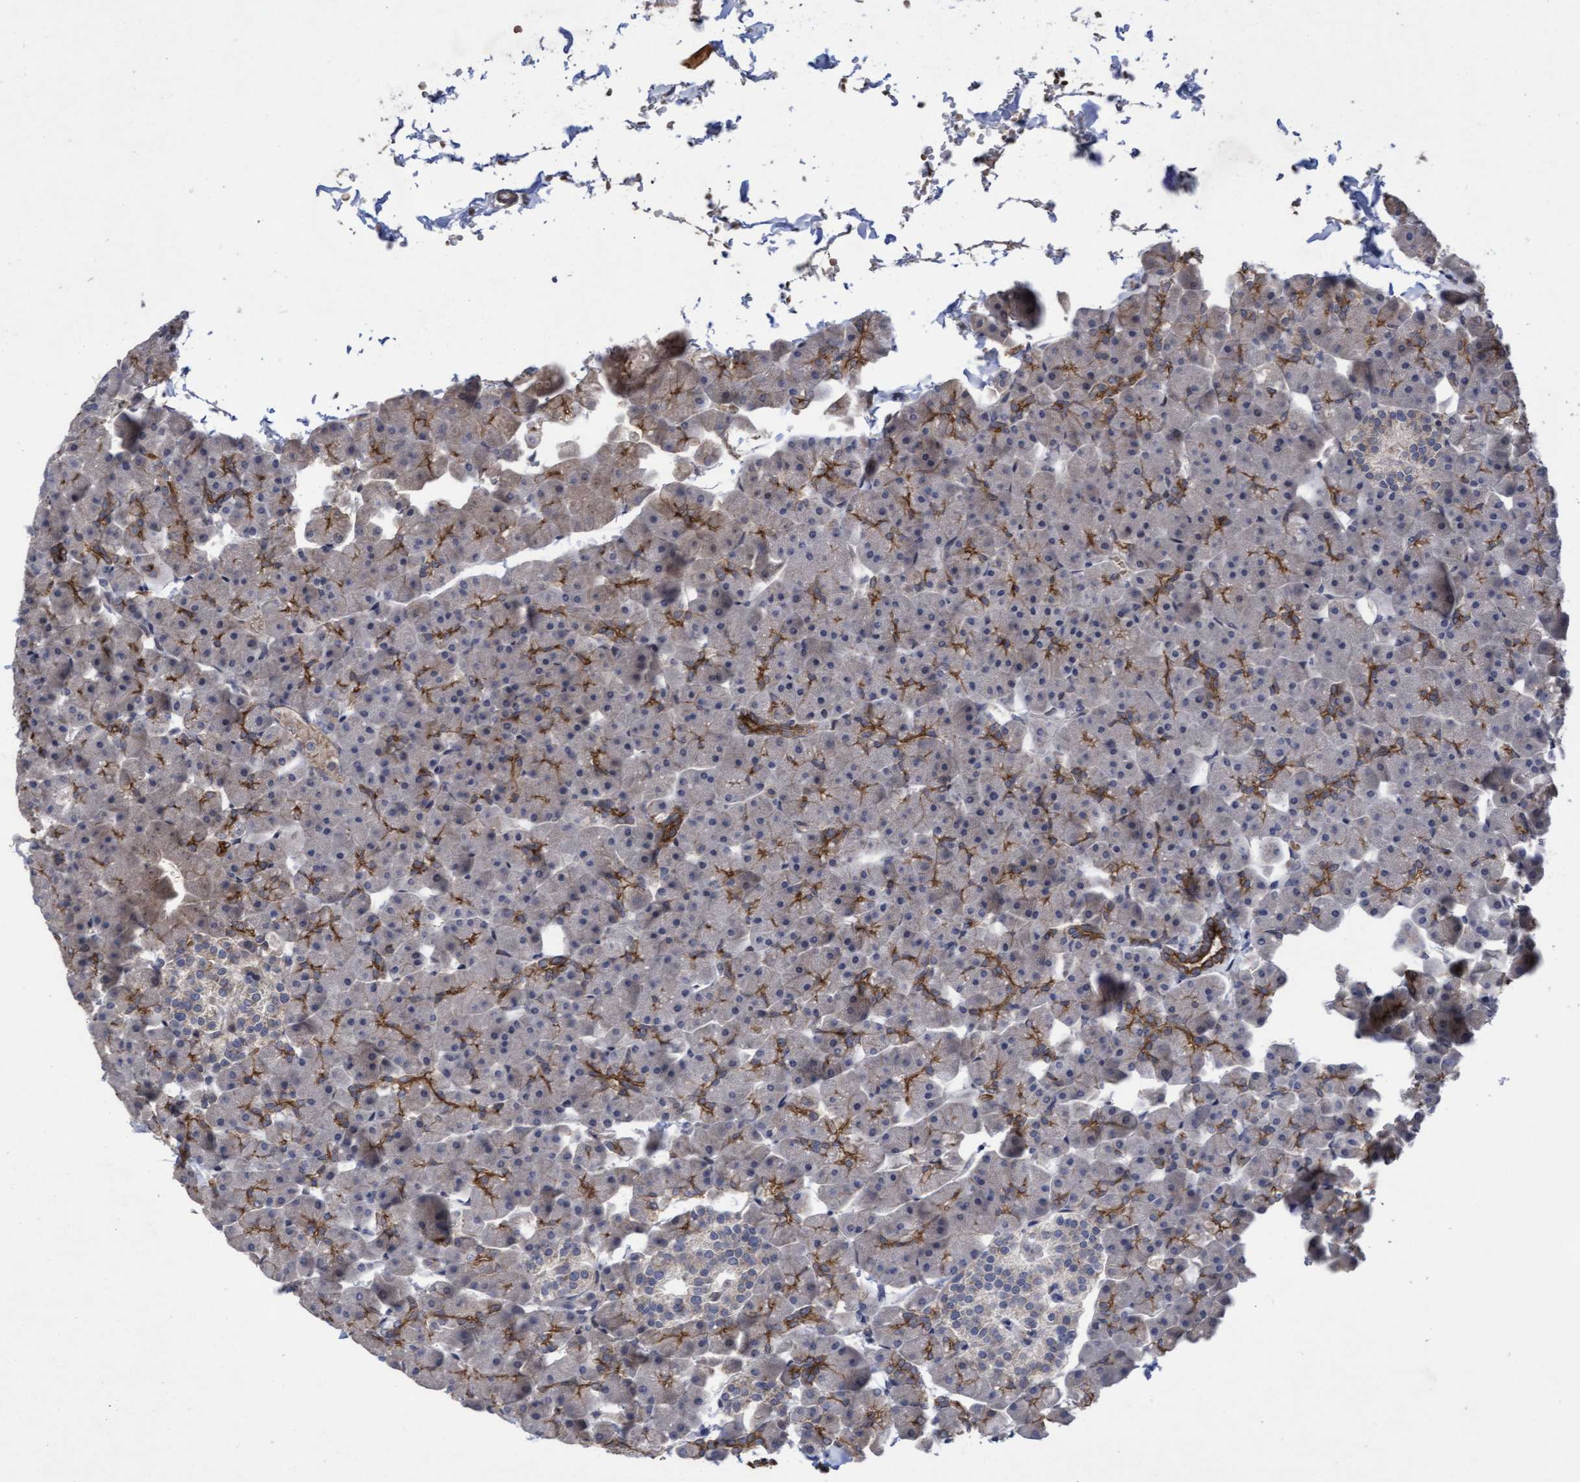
{"staining": {"intensity": "moderate", "quantity": "<25%", "location": "cytoplasmic/membranous"}, "tissue": "pancreas", "cell_type": "Exocrine glandular cells", "image_type": "normal", "snomed": [{"axis": "morphology", "description": "Normal tissue, NOS"}, {"axis": "topography", "description": "Pancreas"}], "caption": "Pancreas stained with IHC shows moderate cytoplasmic/membranous positivity in approximately <25% of exocrine glandular cells. Nuclei are stained in blue.", "gene": "COBL", "patient": {"sex": "male", "age": 35}}